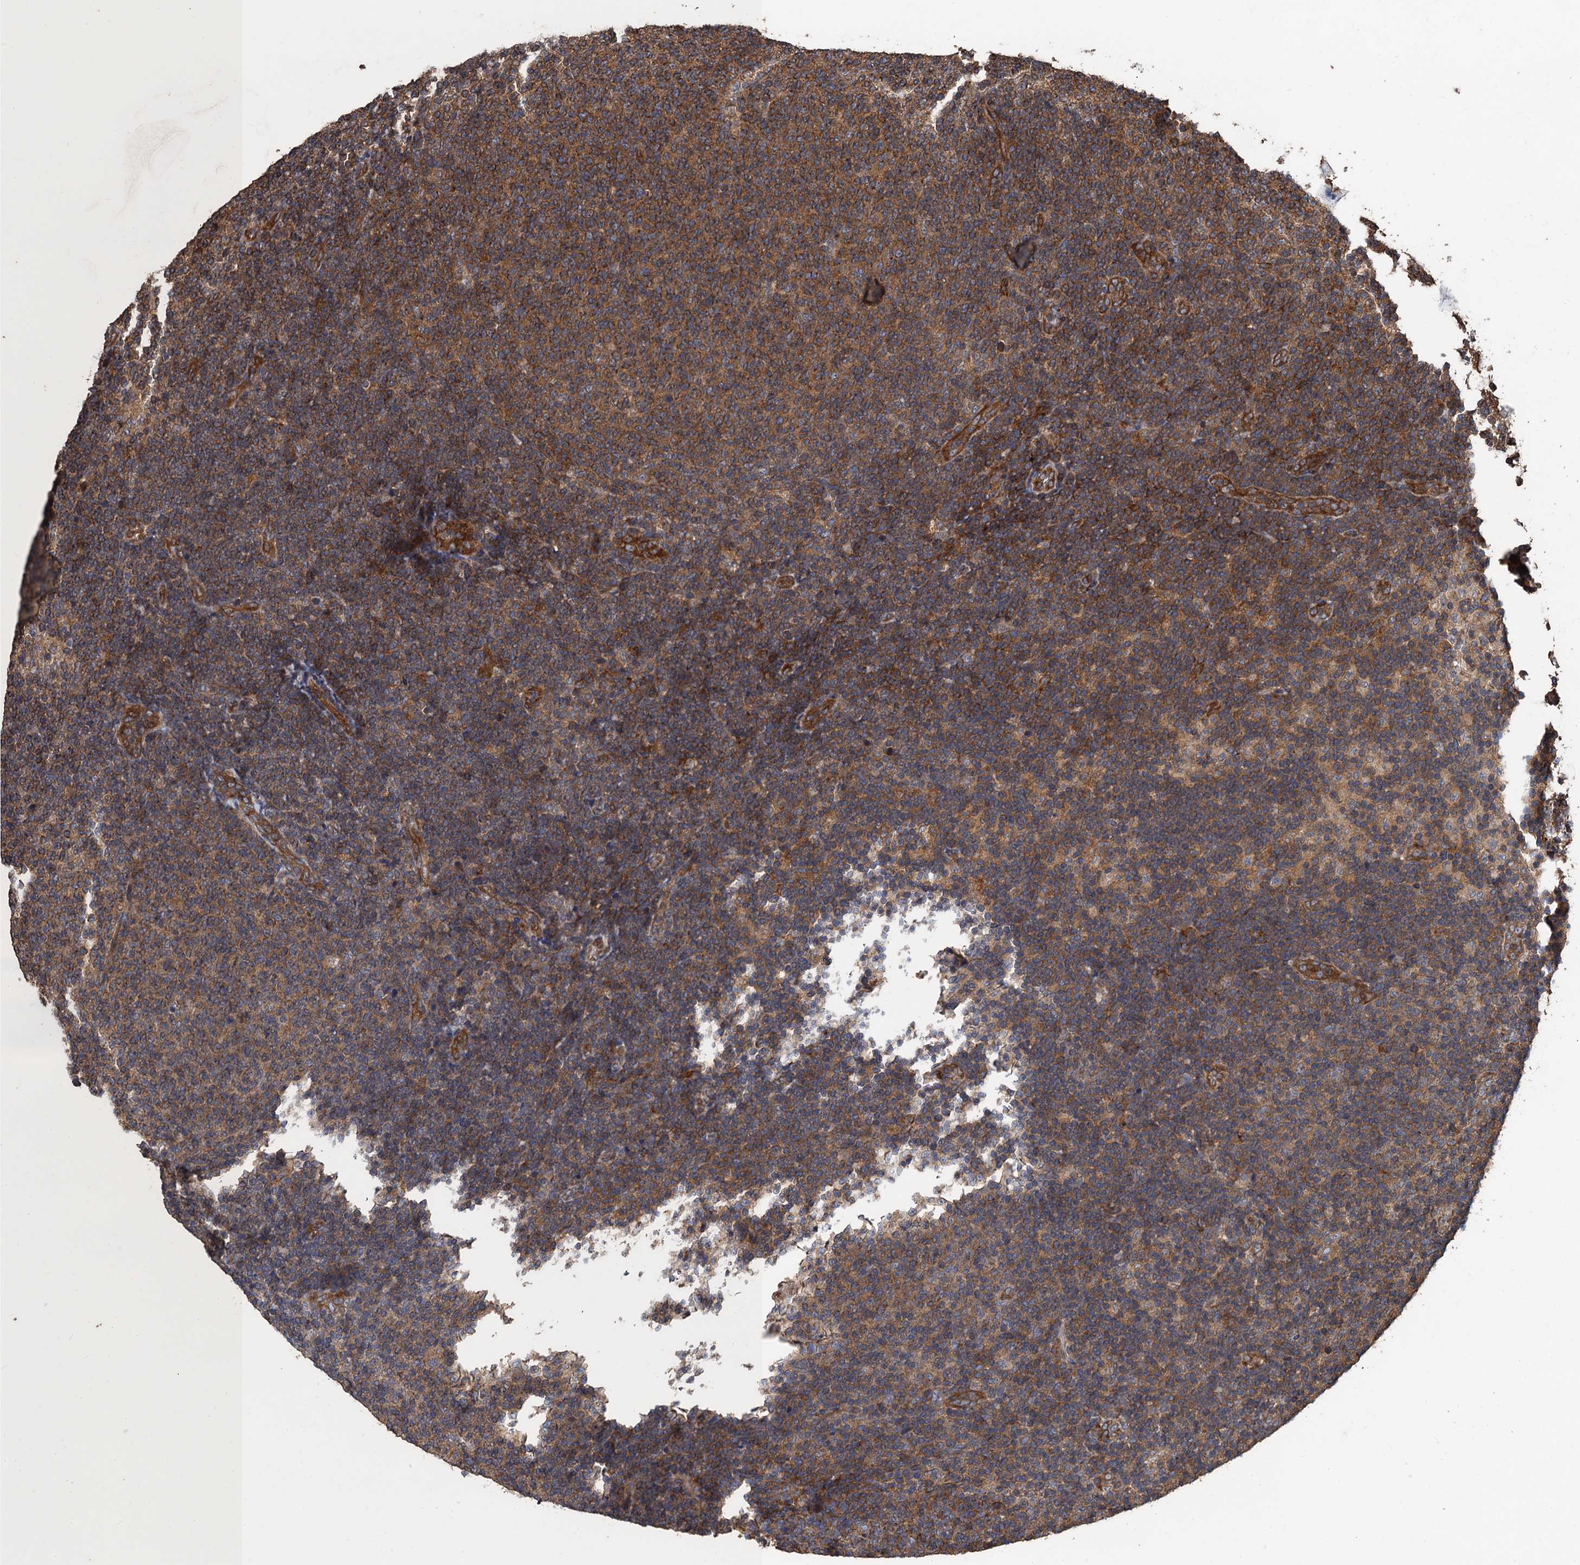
{"staining": {"intensity": "moderate", "quantity": ">75%", "location": "cytoplasmic/membranous"}, "tissue": "lymphoma", "cell_type": "Tumor cells", "image_type": "cancer", "snomed": [{"axis": "morphology", "description": "Malignant lymphoma, non-Hodgkin's type, Low grade"}, {"axis": "topography", "description": "Lymph node"}], "caption": "Immunohistochemistry (IHC) (DAB (3,3'-diaminobenzidine)) staining of lymphoma exhibits moderate cytoplasmic/membranous protein staining in about >75% of tumor cells. The staining was performed using DAB (3,3'-diaminobenzidine) to visualize the protein expression in brown, while the nuclei were stained in blue with hematoxylin (Magnification: 20x).", "gene": "PPP4R1", "patient": {"sex": "male", "age": 66}}